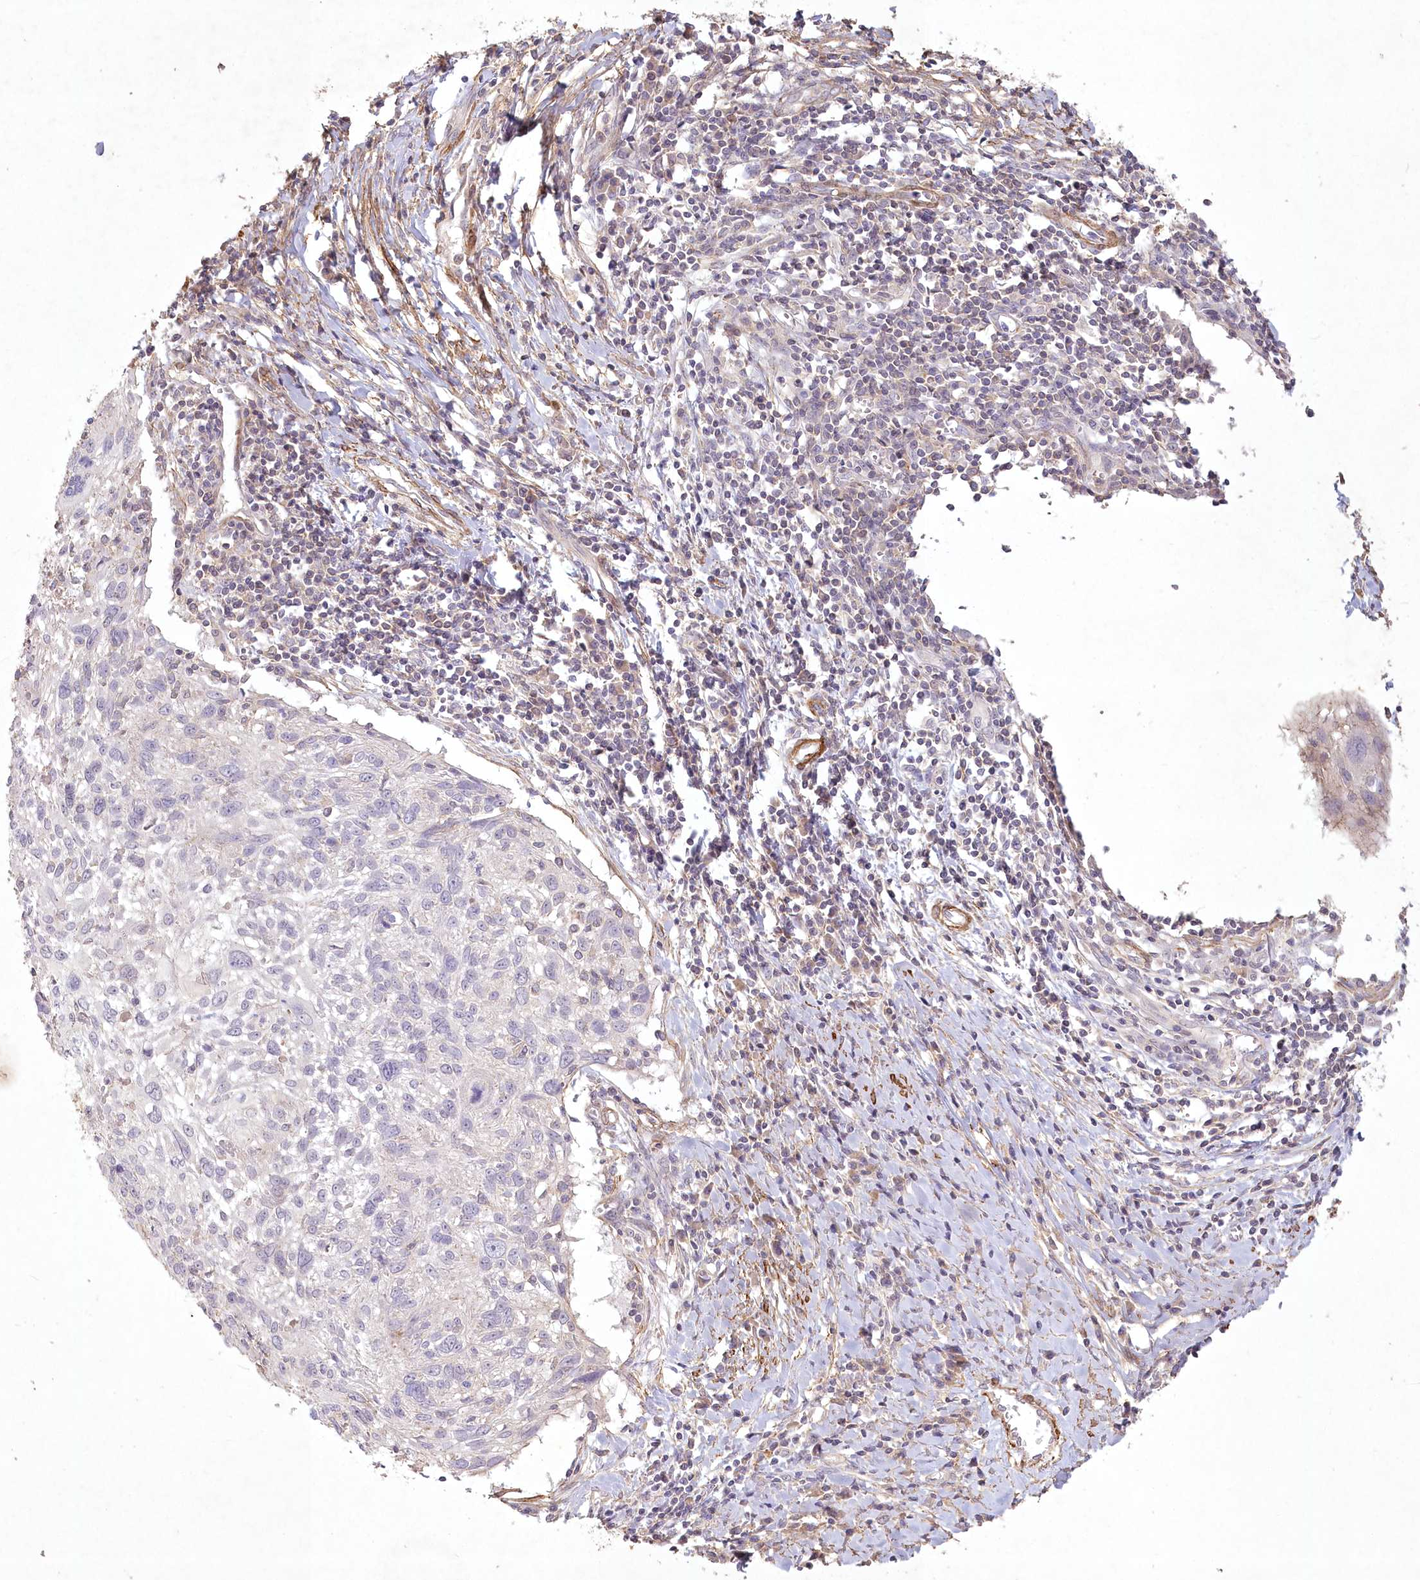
{"staining": {"intensity": "negative", "quantity": "none", "location": "none"}, "tissue": "cervical cancer", "cell_type": "Tumor cells", "image_type": "cancer", "snomed": [{"axis": "morphology", "description": "Squamous cell carcinoma, NOS"}, {"axis": "topography", "description": "Cervix"}], "caption": "Immunohistochemistry micrograph of neoplastic tissue: human cervical cancer (squamous cell carcinoma) stained with DAB shows no significant protein positivity in tumor cells.", "gene": "INPP4B", "patient": {"sex": "female", "age": 51}}